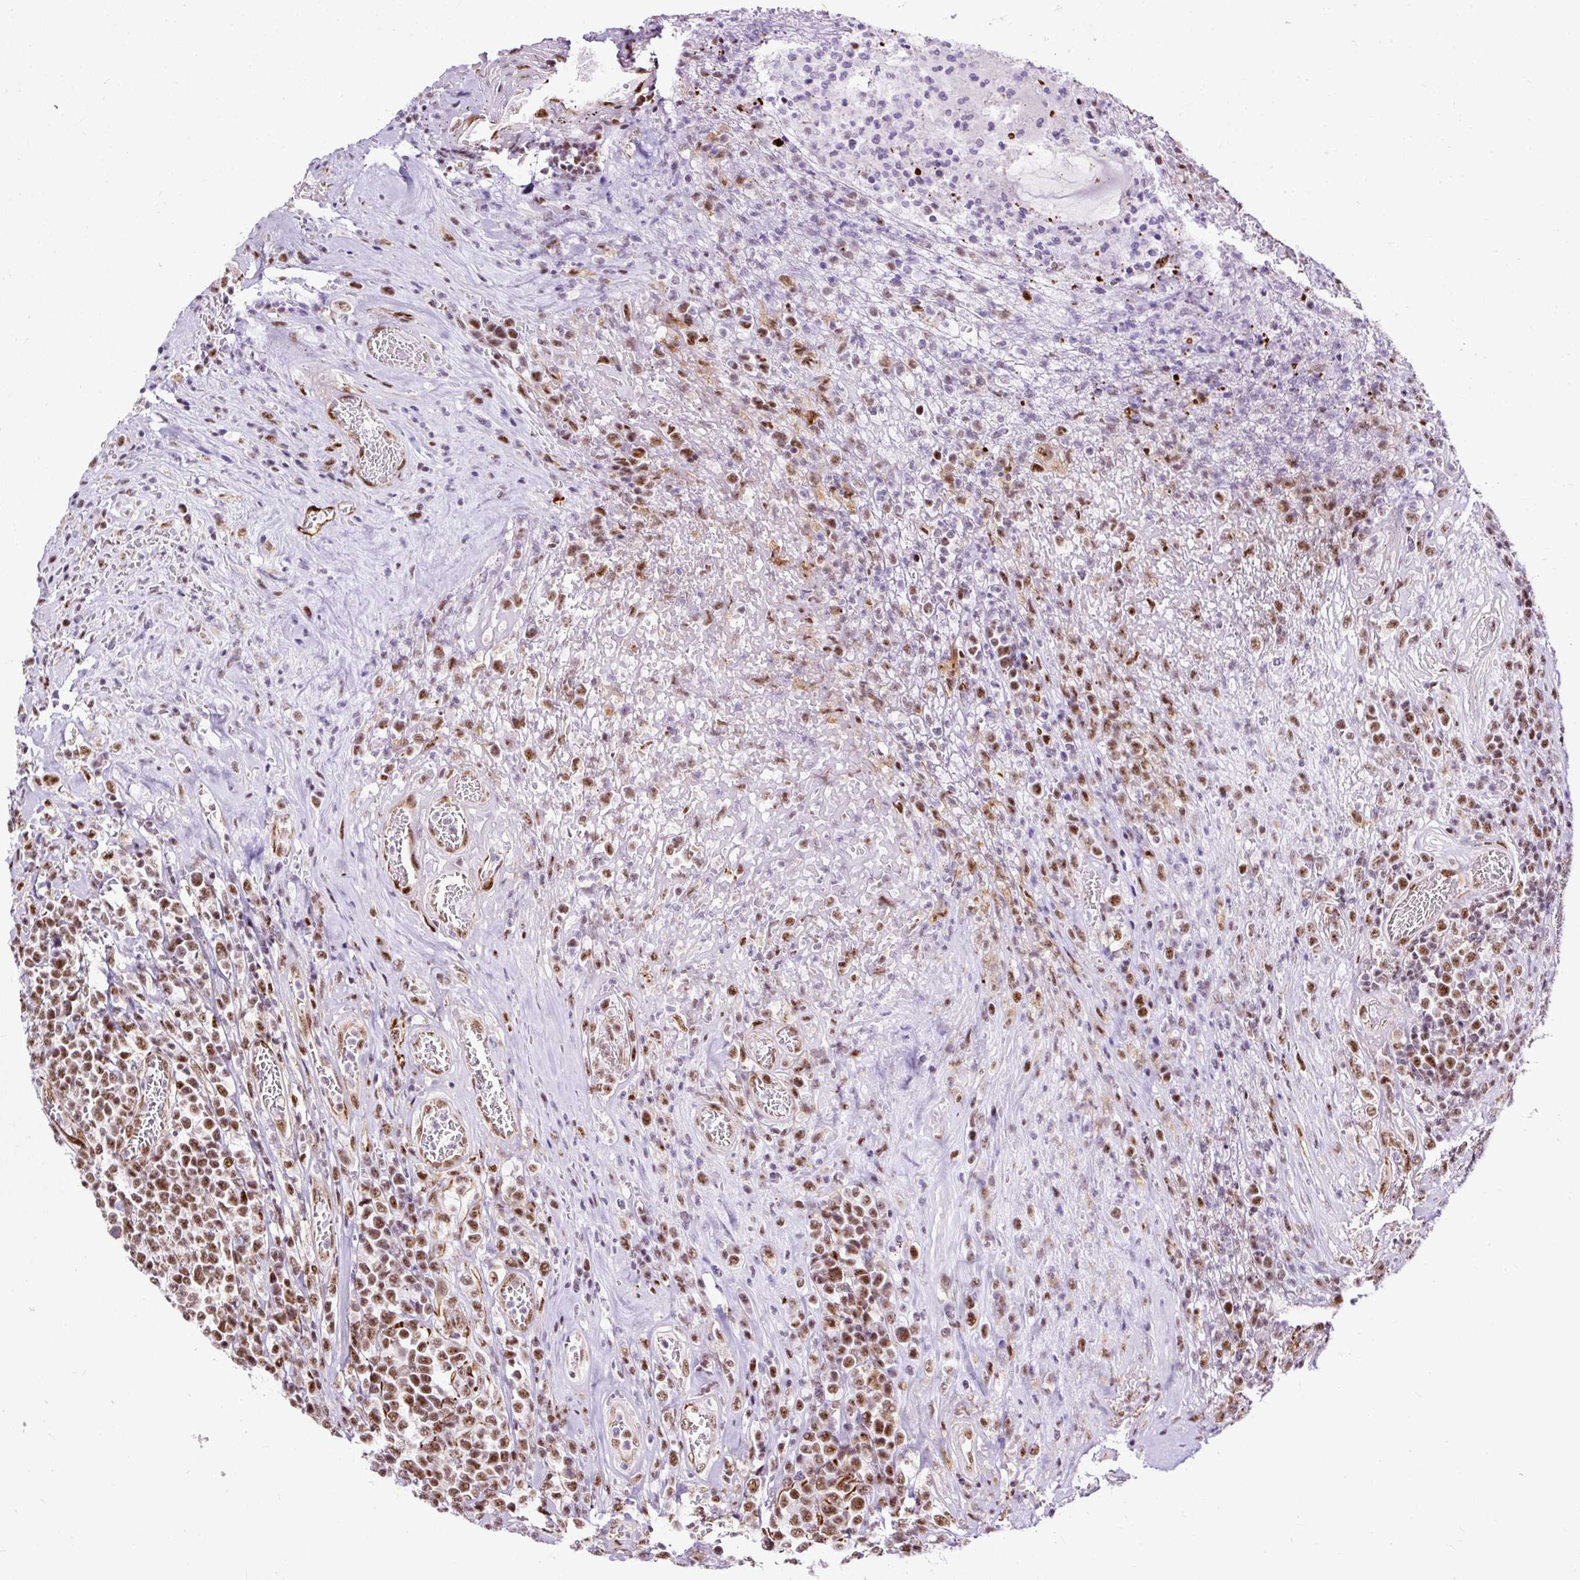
{"staining": {"intensity": "moderate", "quantity": ">75%", "location": "nuclear"}, "tissue": "lymphoma", "cell_type": "Tumor cells", "image_type": "cancer", "snomed": [{"axis": "morphology", "description": "Malignant lymphoma, non-Hodgkin's type, High grade"}, {"axis": "topography", "description": "Soft tissue"}], "caption": "Protein staining demonstrates moderate nuclear staining in about >75% of tumor cells in lymphoma.", "gene": "LUC7L2", "patient": {"sex": "female", "age": 56}}